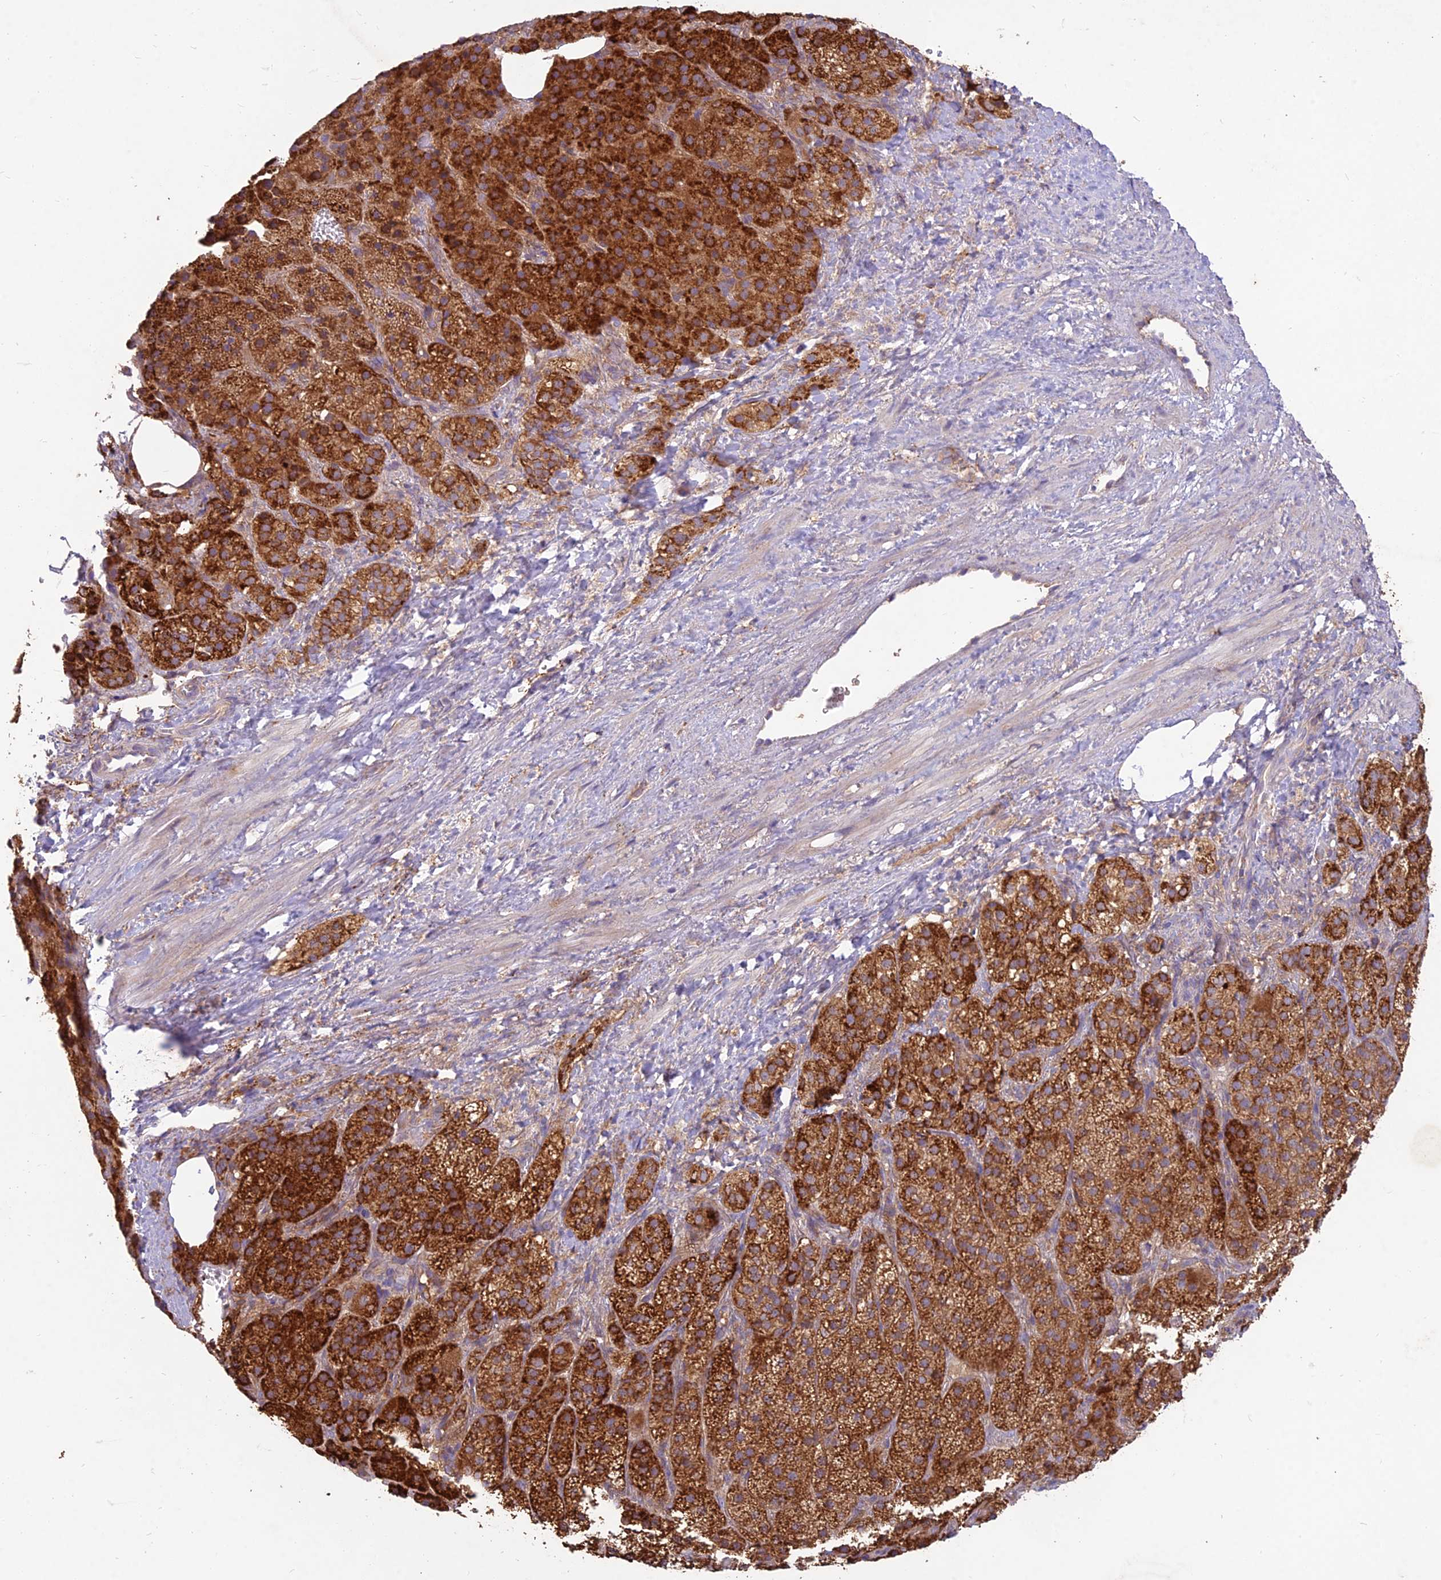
{"staining": {"intensity": "strong", "quantity": ">75%", "location": "cytoplasmic/membranous"}, "tissue": "adrenal gland", "cell_type": "Glandular cells", "image_type": "normal", "snomed": [{"axis": "morphology", "description": "Normal tissue, NOS"}, {"axis": "topography", "description": "Adrenal gland"}], "caption": "Glandular cells display strong cytoplasmic/membranous expression in approximately >75% of cells in normal adrenal gland. Immunohistochemistry (ihc) stains the protein of interest in brown and the nuclei are stained blue.", "gene": "NXNL2", "patient": {"sex": "female", "age": 59}}